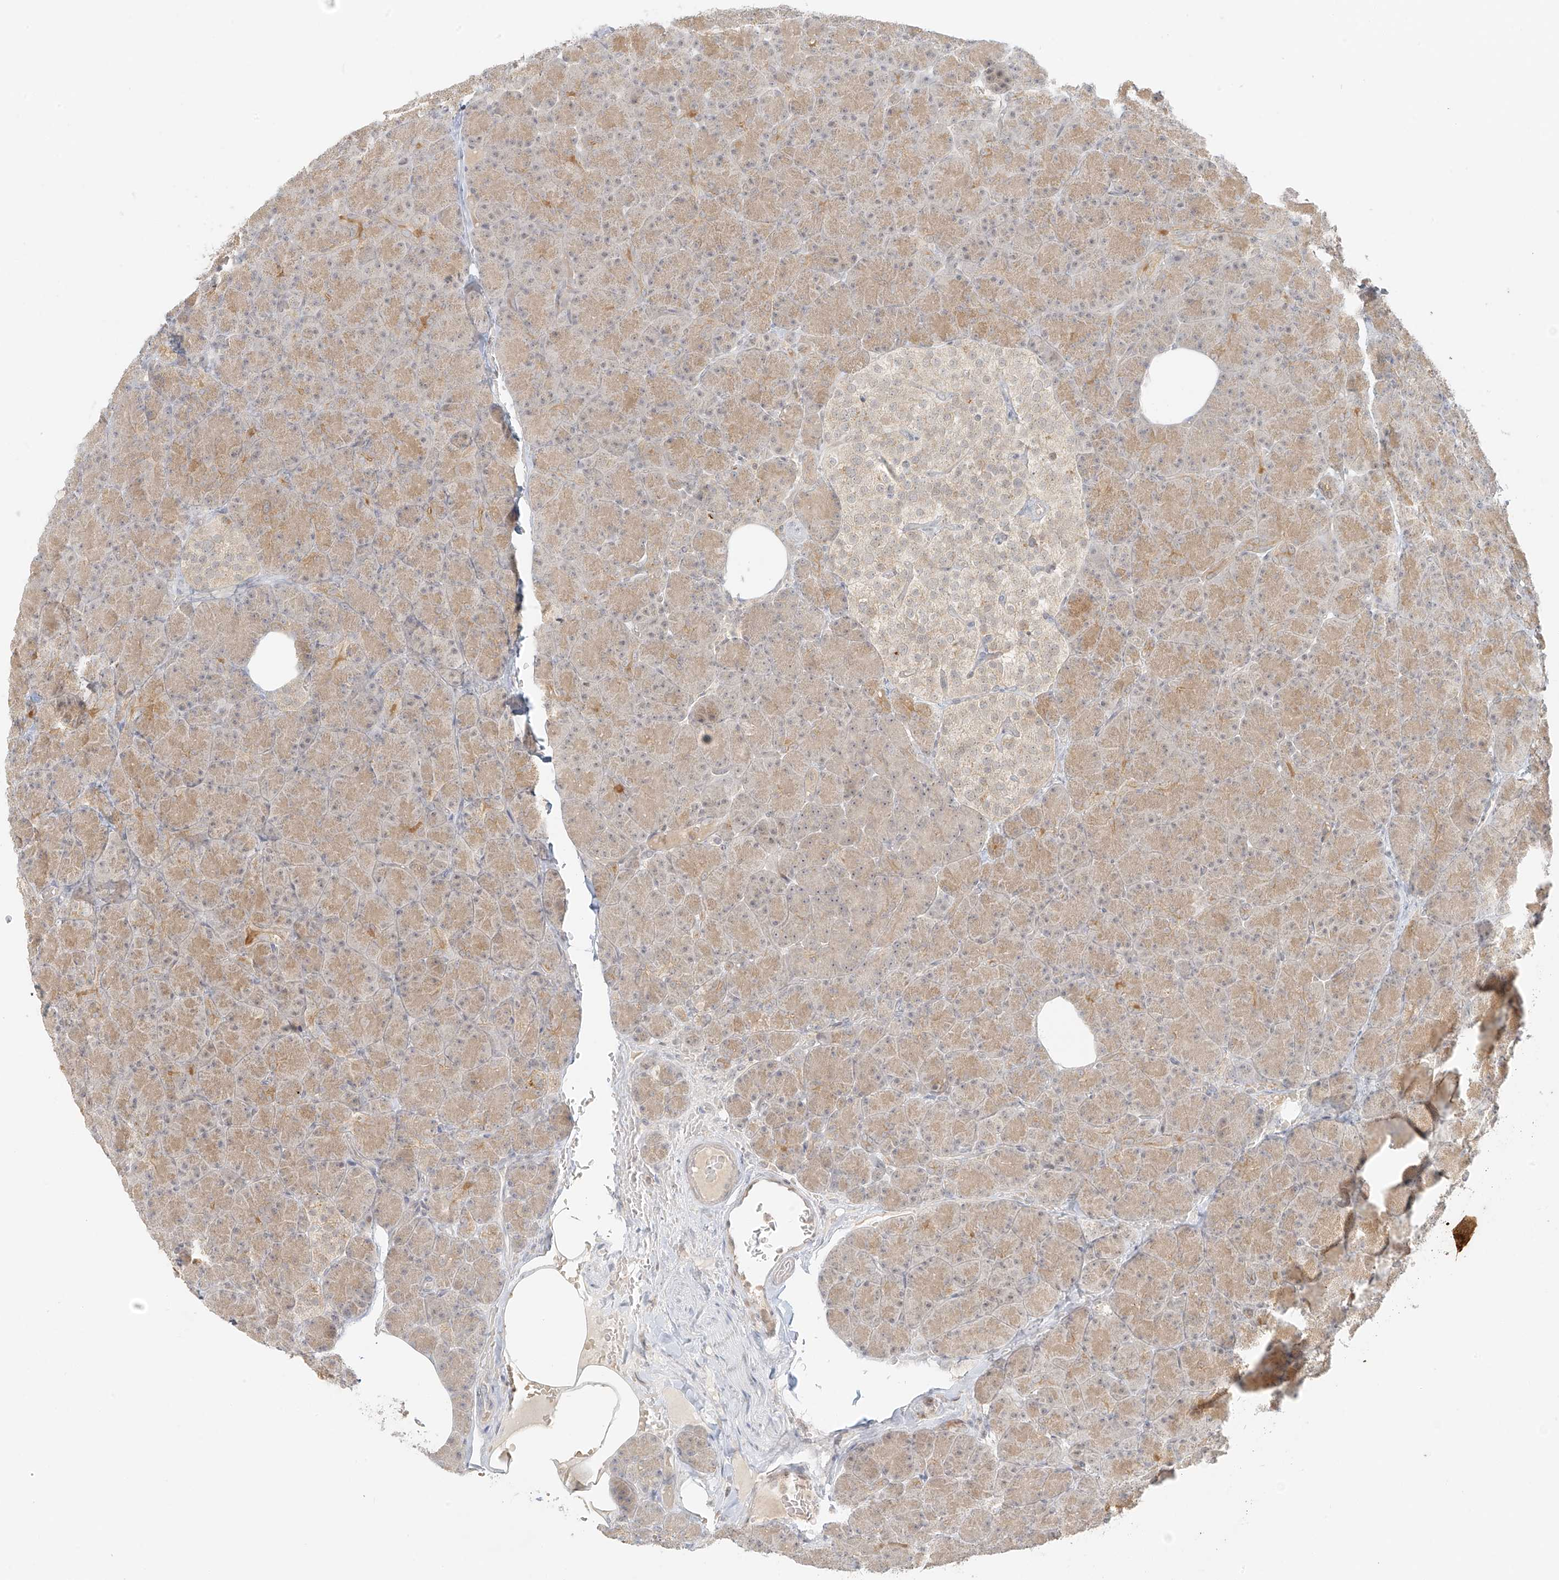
{"staining": {"intensity": "moderate", "quantity": ">75%", "location": "cytoplasmic/membranous"}, "tissue": "pancreas", "cell_type": "Exocrine glandular cells", "image_type": "normal", "snomed": [{"axis": "morphology", "description": "Normal tissue, NOS"}, {"axis": "topography", "description": "Pancreas"}], "caption": "A high-resolution image shows immunohistochemistry (IHC) staining of benign pancreas, which exhibits moderate cytoplasmic/membranous positivity in about >75% of exocrine glandular cells. (DAB IHC with brightfield microscopy, high magnification).", "gene": "MIPEP", "patient": {"sex": "female", "age": 43}}